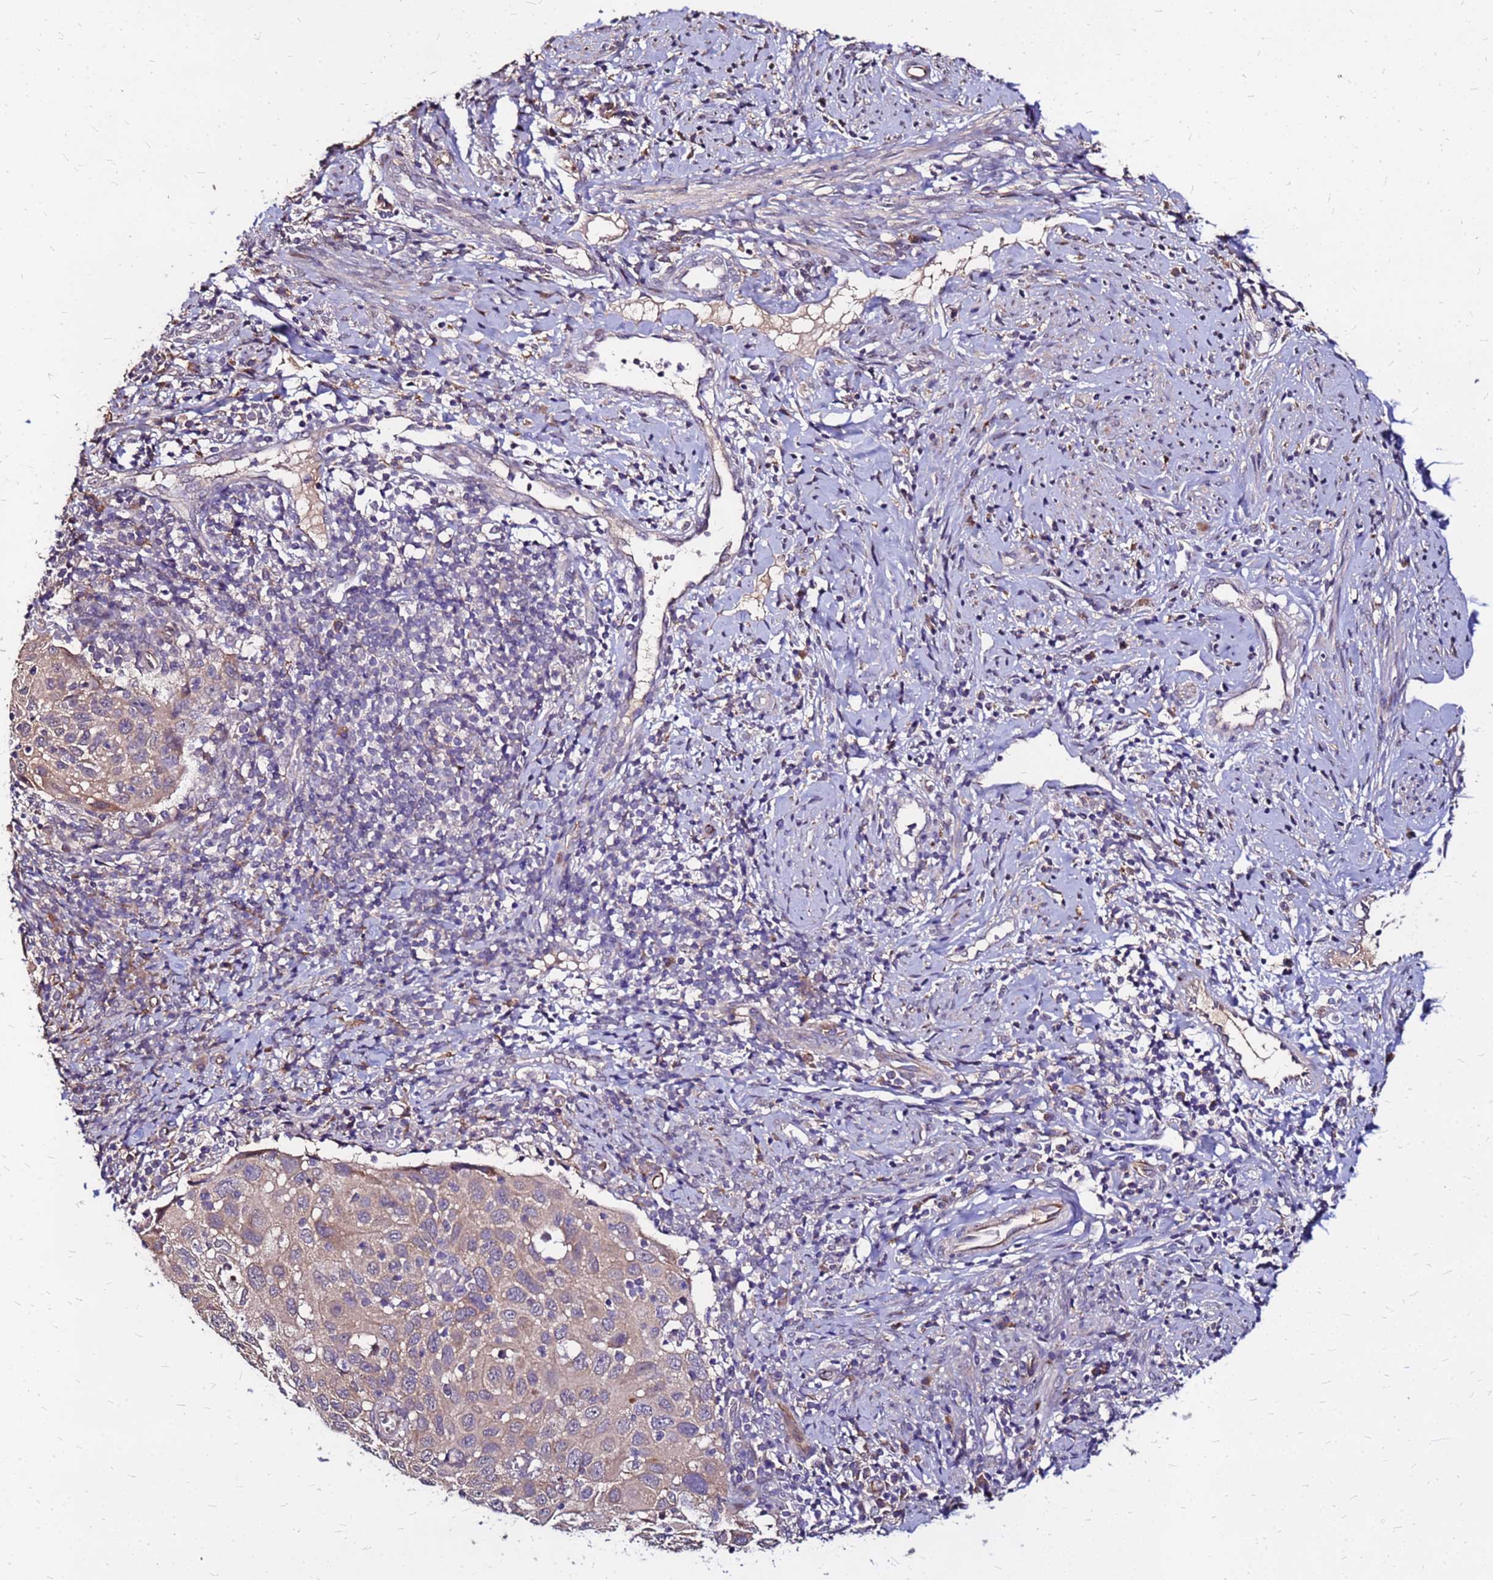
{"staining": {"intensity": "weak", "quantity": "<25%", "location": "cytoplasmic/membranous"}, "tissue": "cervical cancer", "cell_type": "Tumor cells", "image_type": "cancer", "snomed": [{"axis": "morphology", "description": "Squamous cell carcinoma, NOS"}, {"axis": "topography", "description": "Cervix"}], "caption": "A high-resolution image shows immunohistochemistry (IHC) staining of cervical squamous cell carcinoma, which demonstrates no significant positivity in tumor cells.", "gene": "ARHGEF5", "patient": {"sex": "female", "age": 70}}